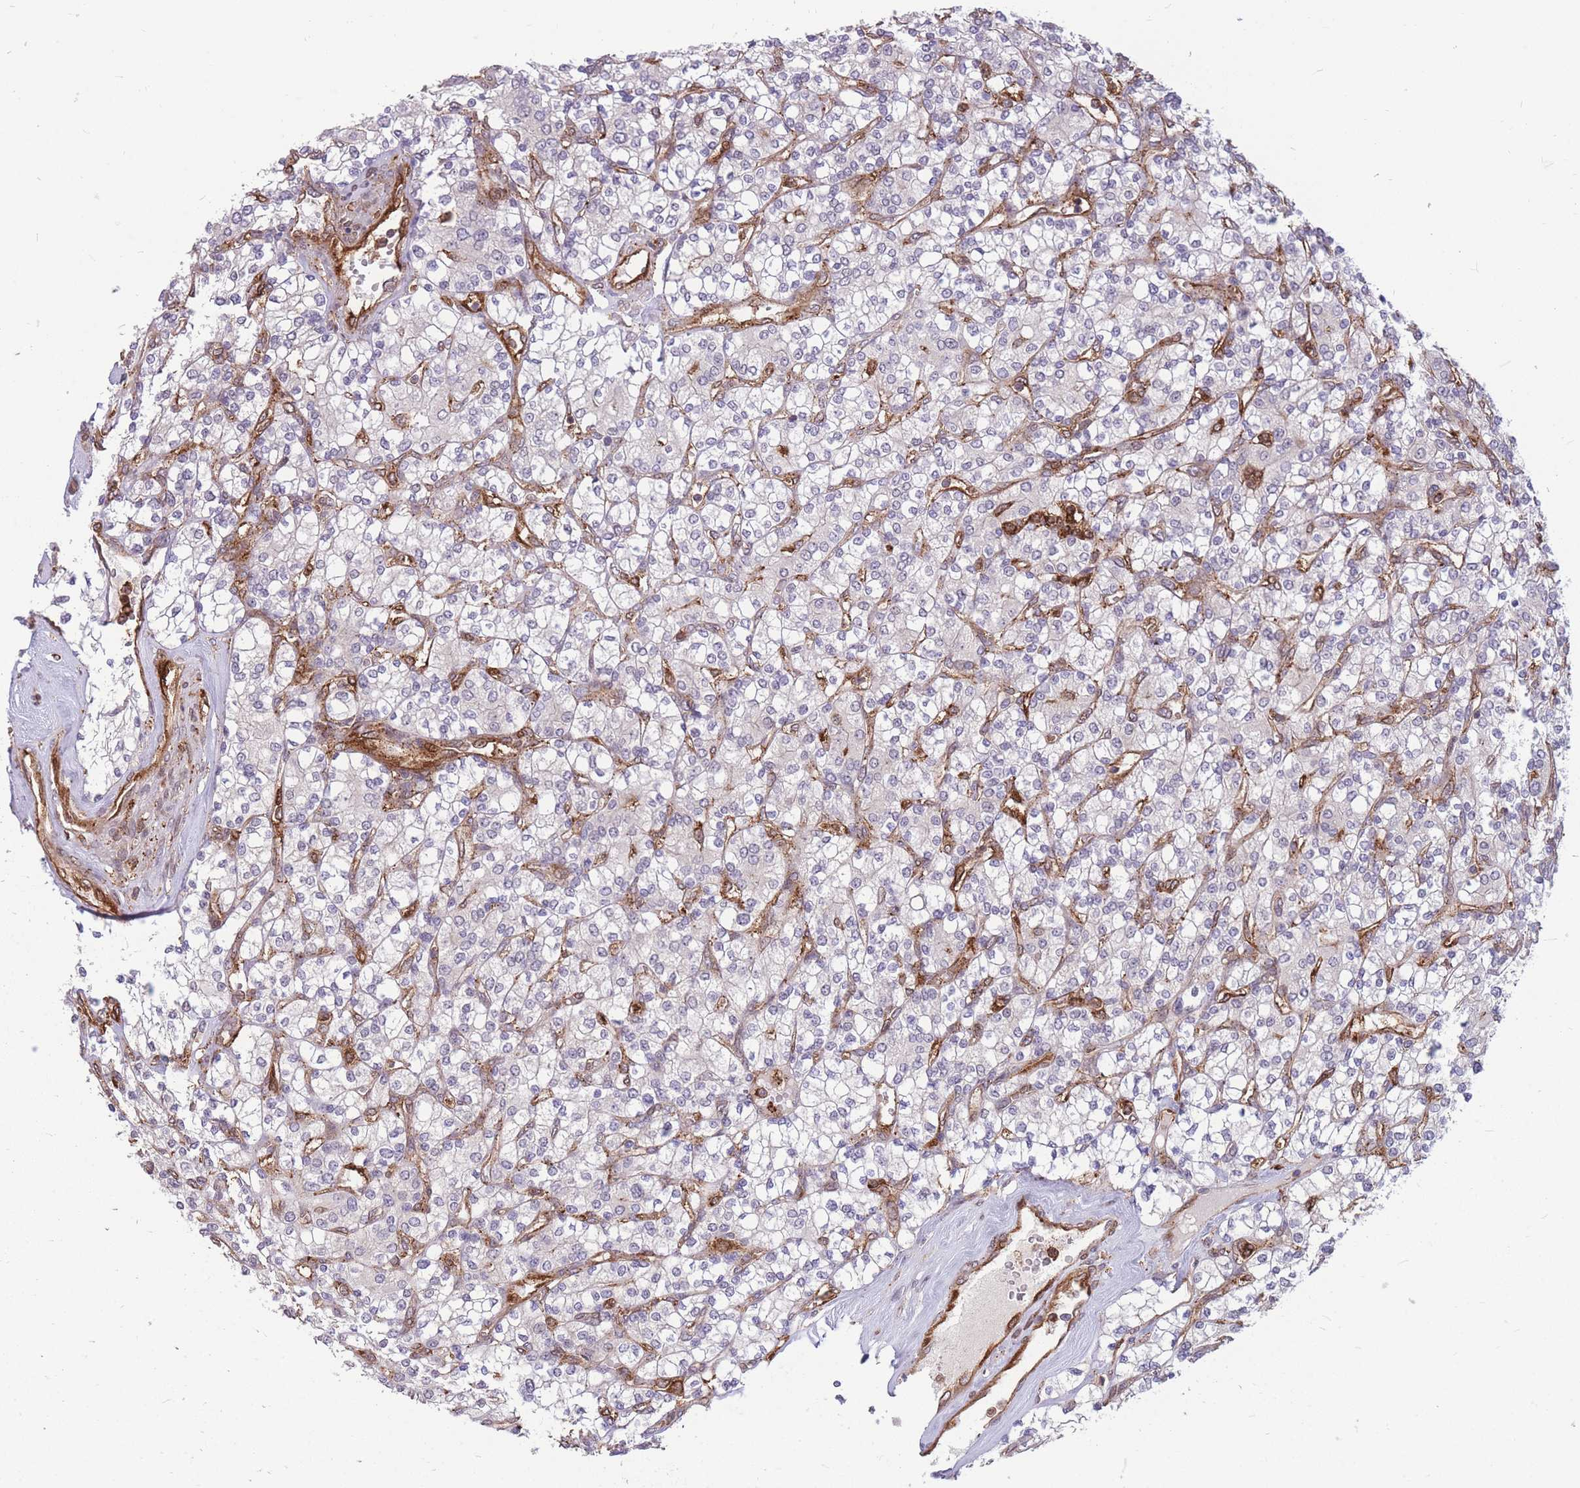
{"staining": {"intensity": "negative", "quantity": "none", "location": "none"}, "tissue": "renal cancer", "cell_type": "Tumor cells", "image_type": "cancer", "snomed": [{"axis": "morphology", "description": "Adenocarcinoma, NOS"}, {"axis": "topography", "description": "Kidney"}], "caption": "IHC of renal adenocarcinoma reveals no staining in tumor cells.", "gene": "TCF20", "patient": {"sex": "male", "age": 77}}